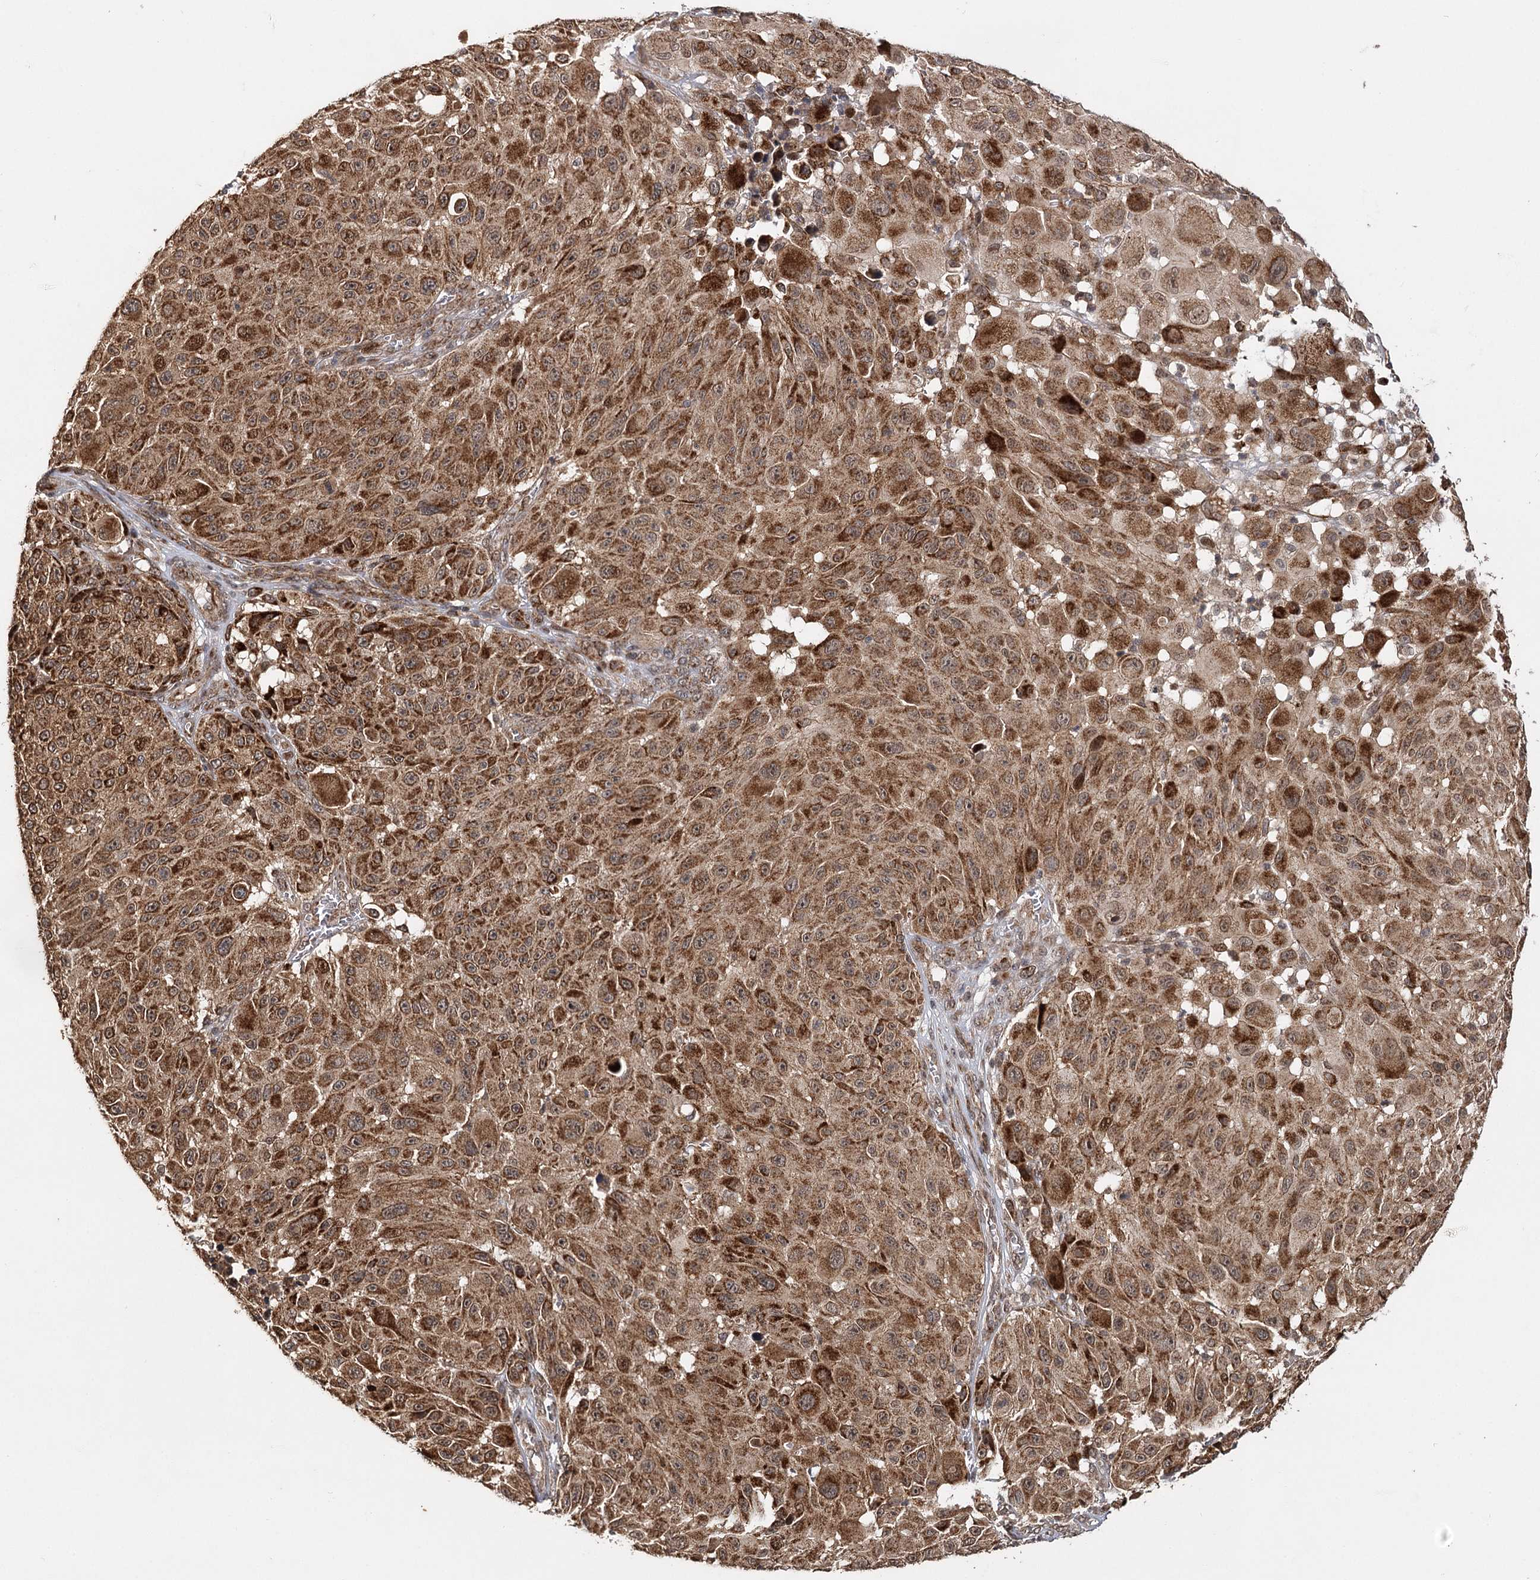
{"staining": {"intensity": "moderate", "quantity": ">75%", "location": "cytoplasmic/membranous"}, "tissue": "melanoma", "cell_type": "Tumor cells", "image_type": "cancer", "snomed": [{"axis": "morphology", "description": "Malignant melanoma, NOS"}, {"axis": "topography", "description": "Skin"}], "caption": "Immunohistochemistry (IHC) (DAB (3,3'-diaminobenzidine)) staining of malignant melanoma reveals moderate cytoplasmic/membranous protein positivity in approximately >75% of tumor cells. (brown staining indicates protein expression, while blue staining denotes nuclei).", "gene": "ZNRF3", "patient": {"sex": "male", "age": 83}}